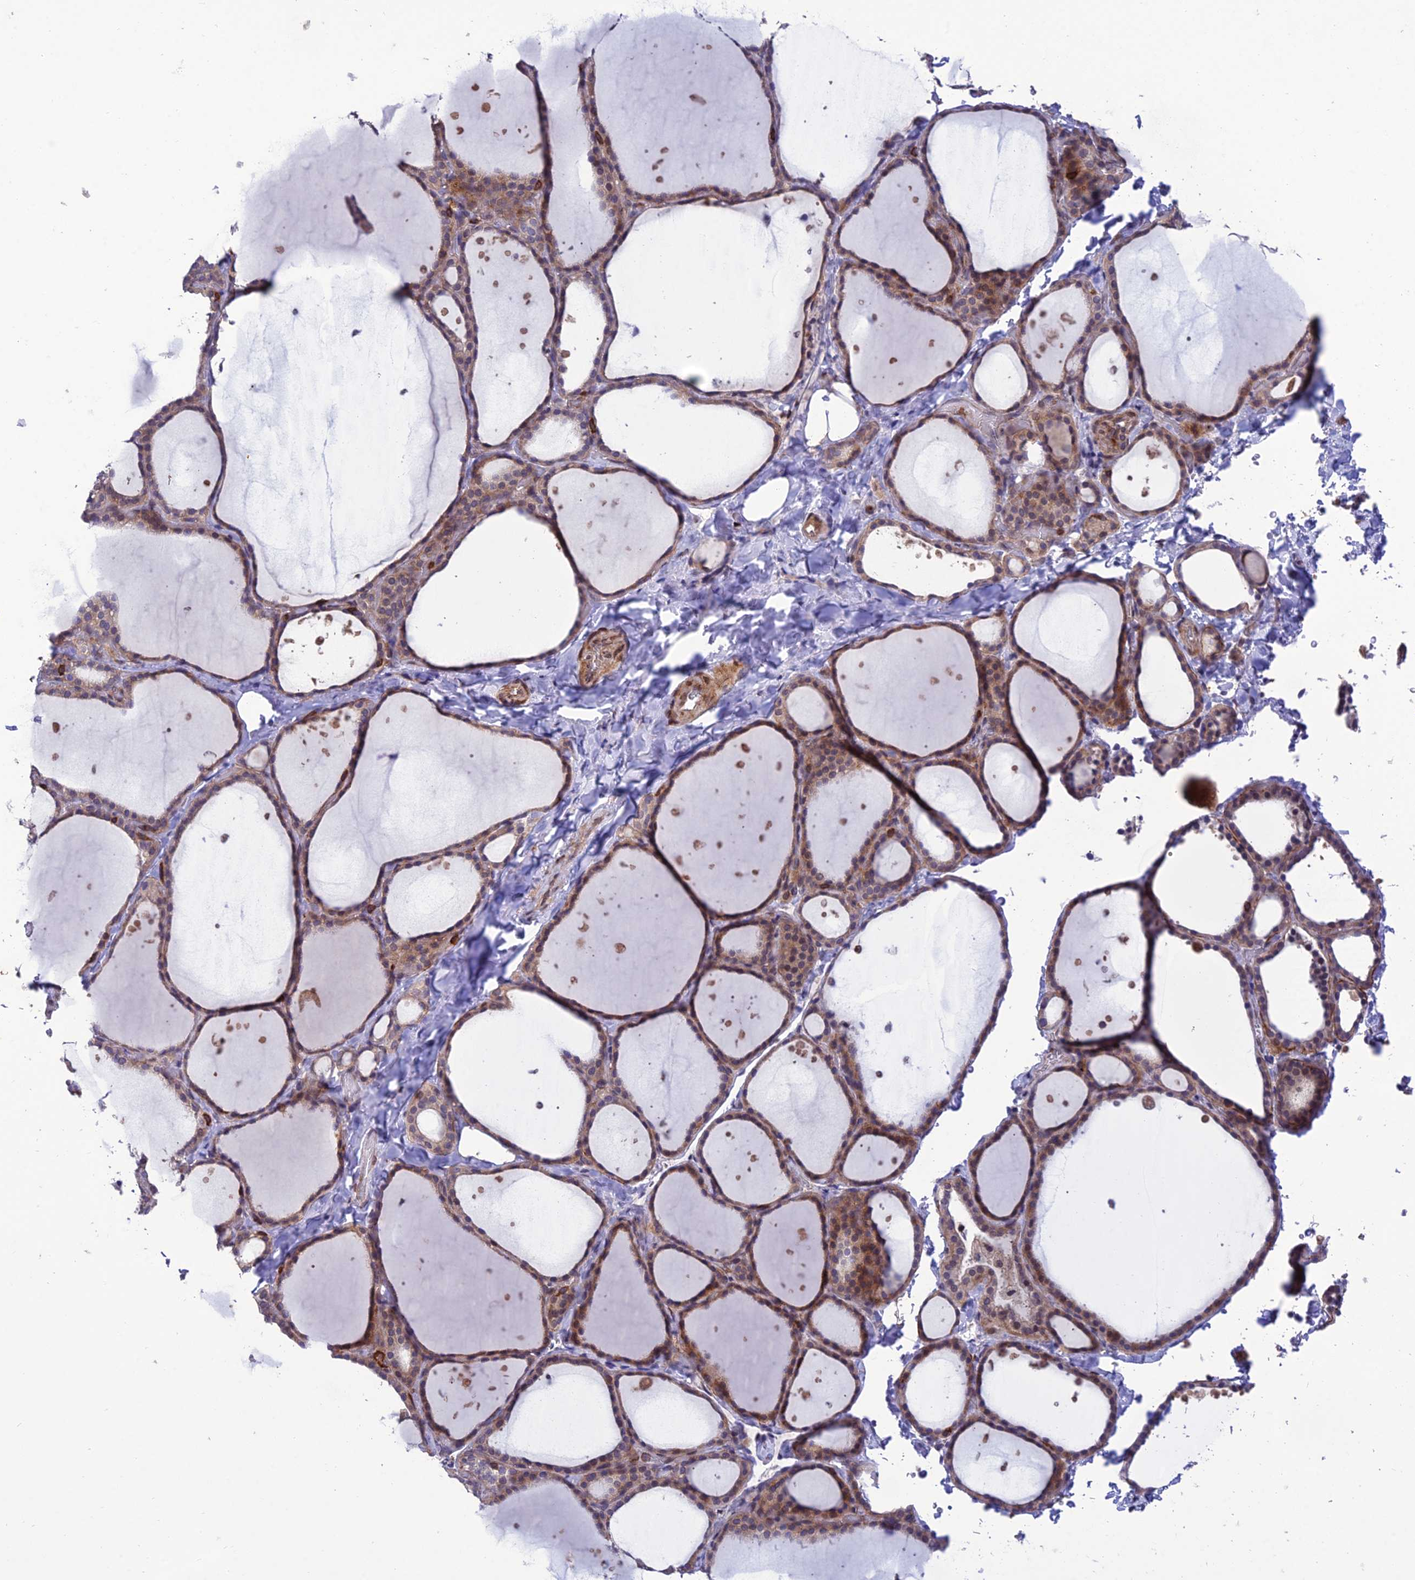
{"staining": {"intensity": "moderate", "quantity": ">75%", "location": "cytoplasmic/membranous,nuclear"}, "tissue": "thyroid gland", "cell_type": "Glandular cells", "image_type": "normal", "snomed": [{"axis": "morphology", "description": "Normal tissue, NOS"}, {"axis": "topography", "description": "Thyroid gland"}], "caption": "Human thyroid gland stained for a protein (brown) demonstrates moderate cytoplasmic/membranous,nuclear positive staining in about >75% of glandular cells.", "gene": "FAM76A", "patient": {"sex": "female", "age": 44}}